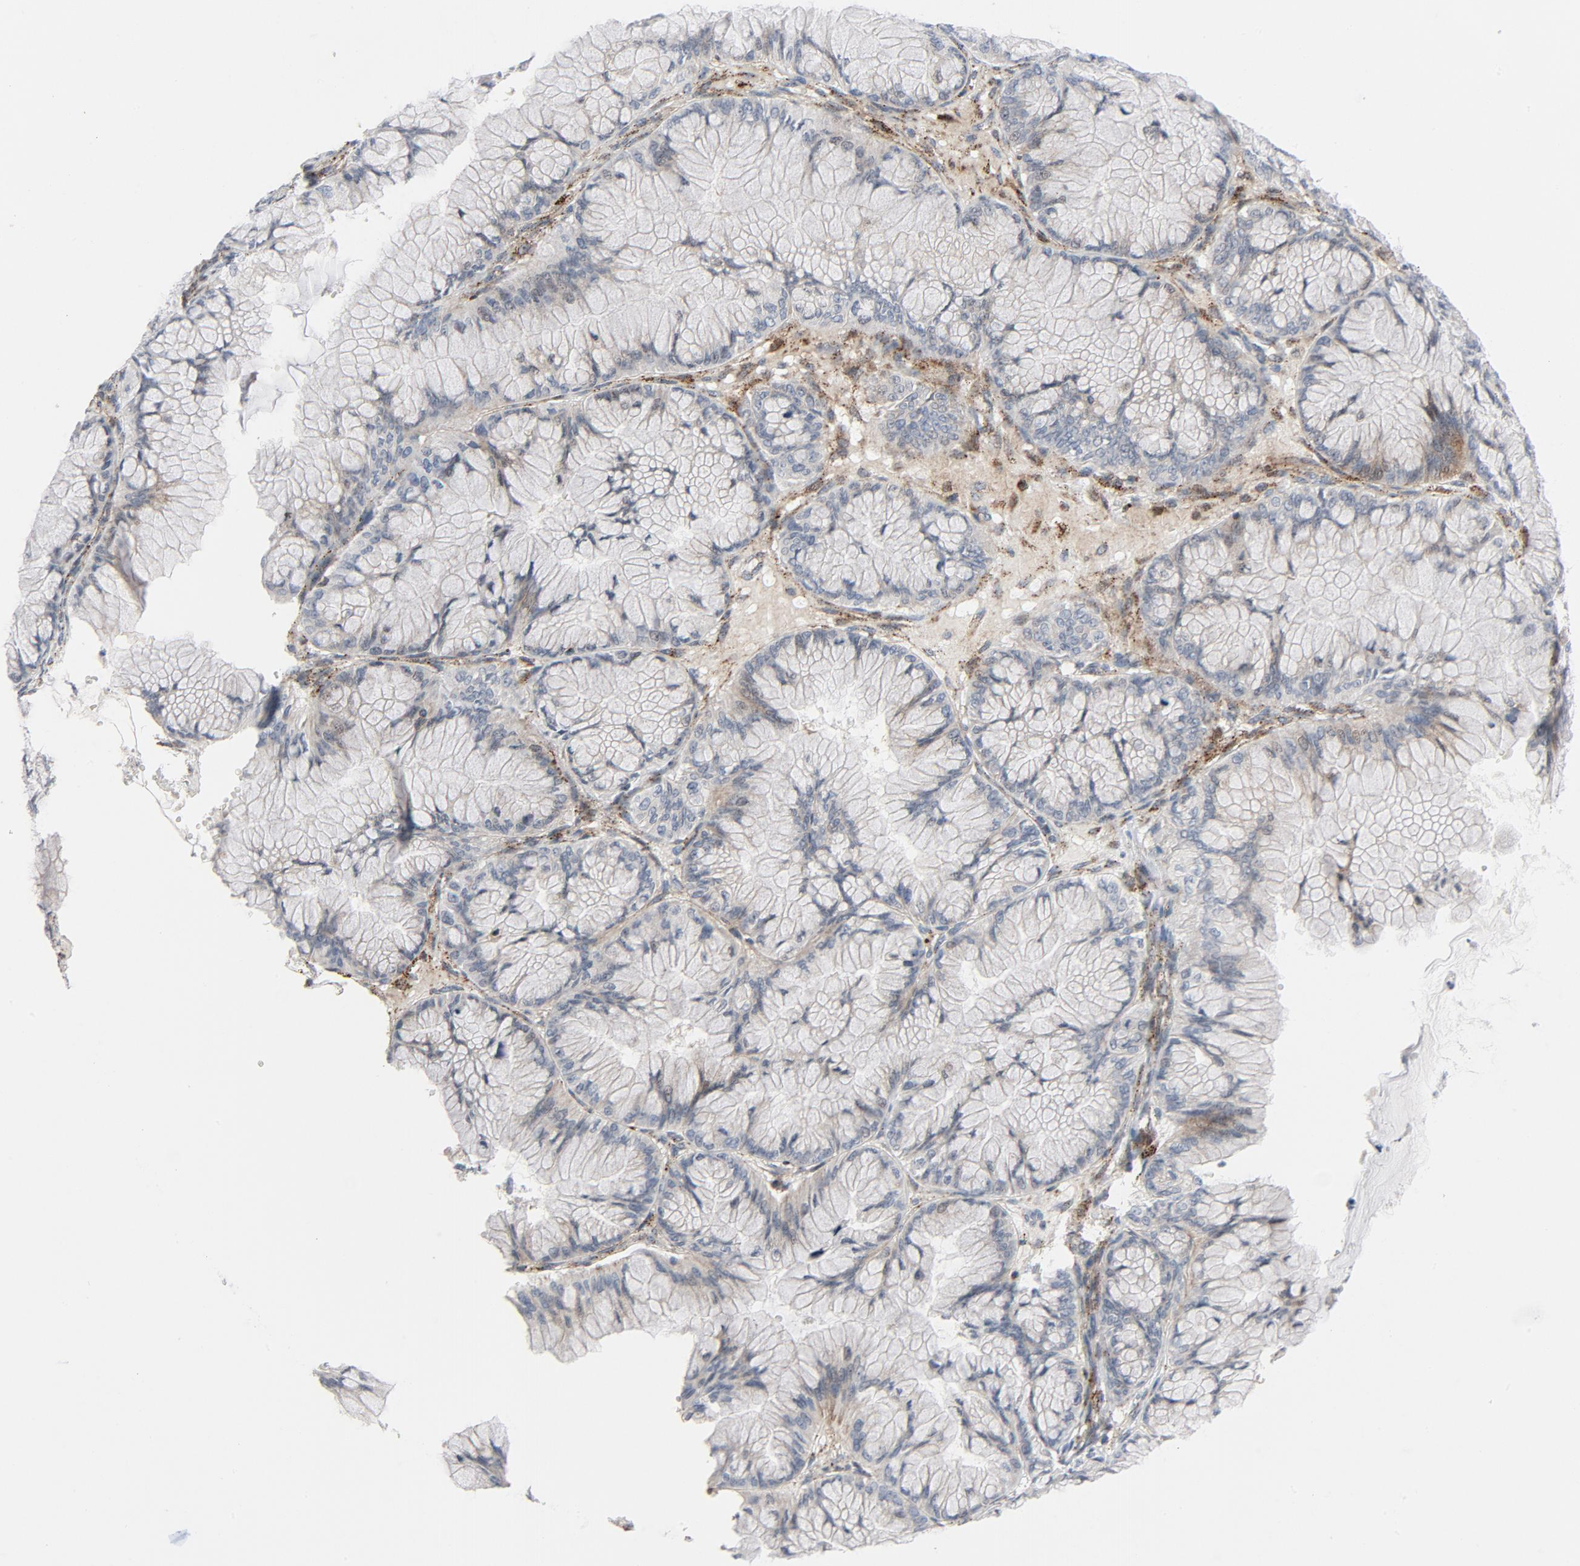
{"staining": {"intensity": "negative", "quantity": "none", "location": "none"}, "tissue": "ovarian cancer", "cell_type": "Tumor cells", "image_type": "cancer", "snomed": [{"axis": "morphology", "description": "Cystadenocarcinoma, mucinous, NOS"}, {"axis": "topography", "description": "Ovary"}], "caption": "Immunohistochemistry of human ovarian cancer exhibits no positivity in tumor cells. Brightfield microscopy of immunohistochemistry stained with DAB (3,3'-diaminobenzidine) (brown) and hematoxylin (blue), captured at high magnification.", "gene": "AKT2", "patient": {"sex": "female", "age": 73}}